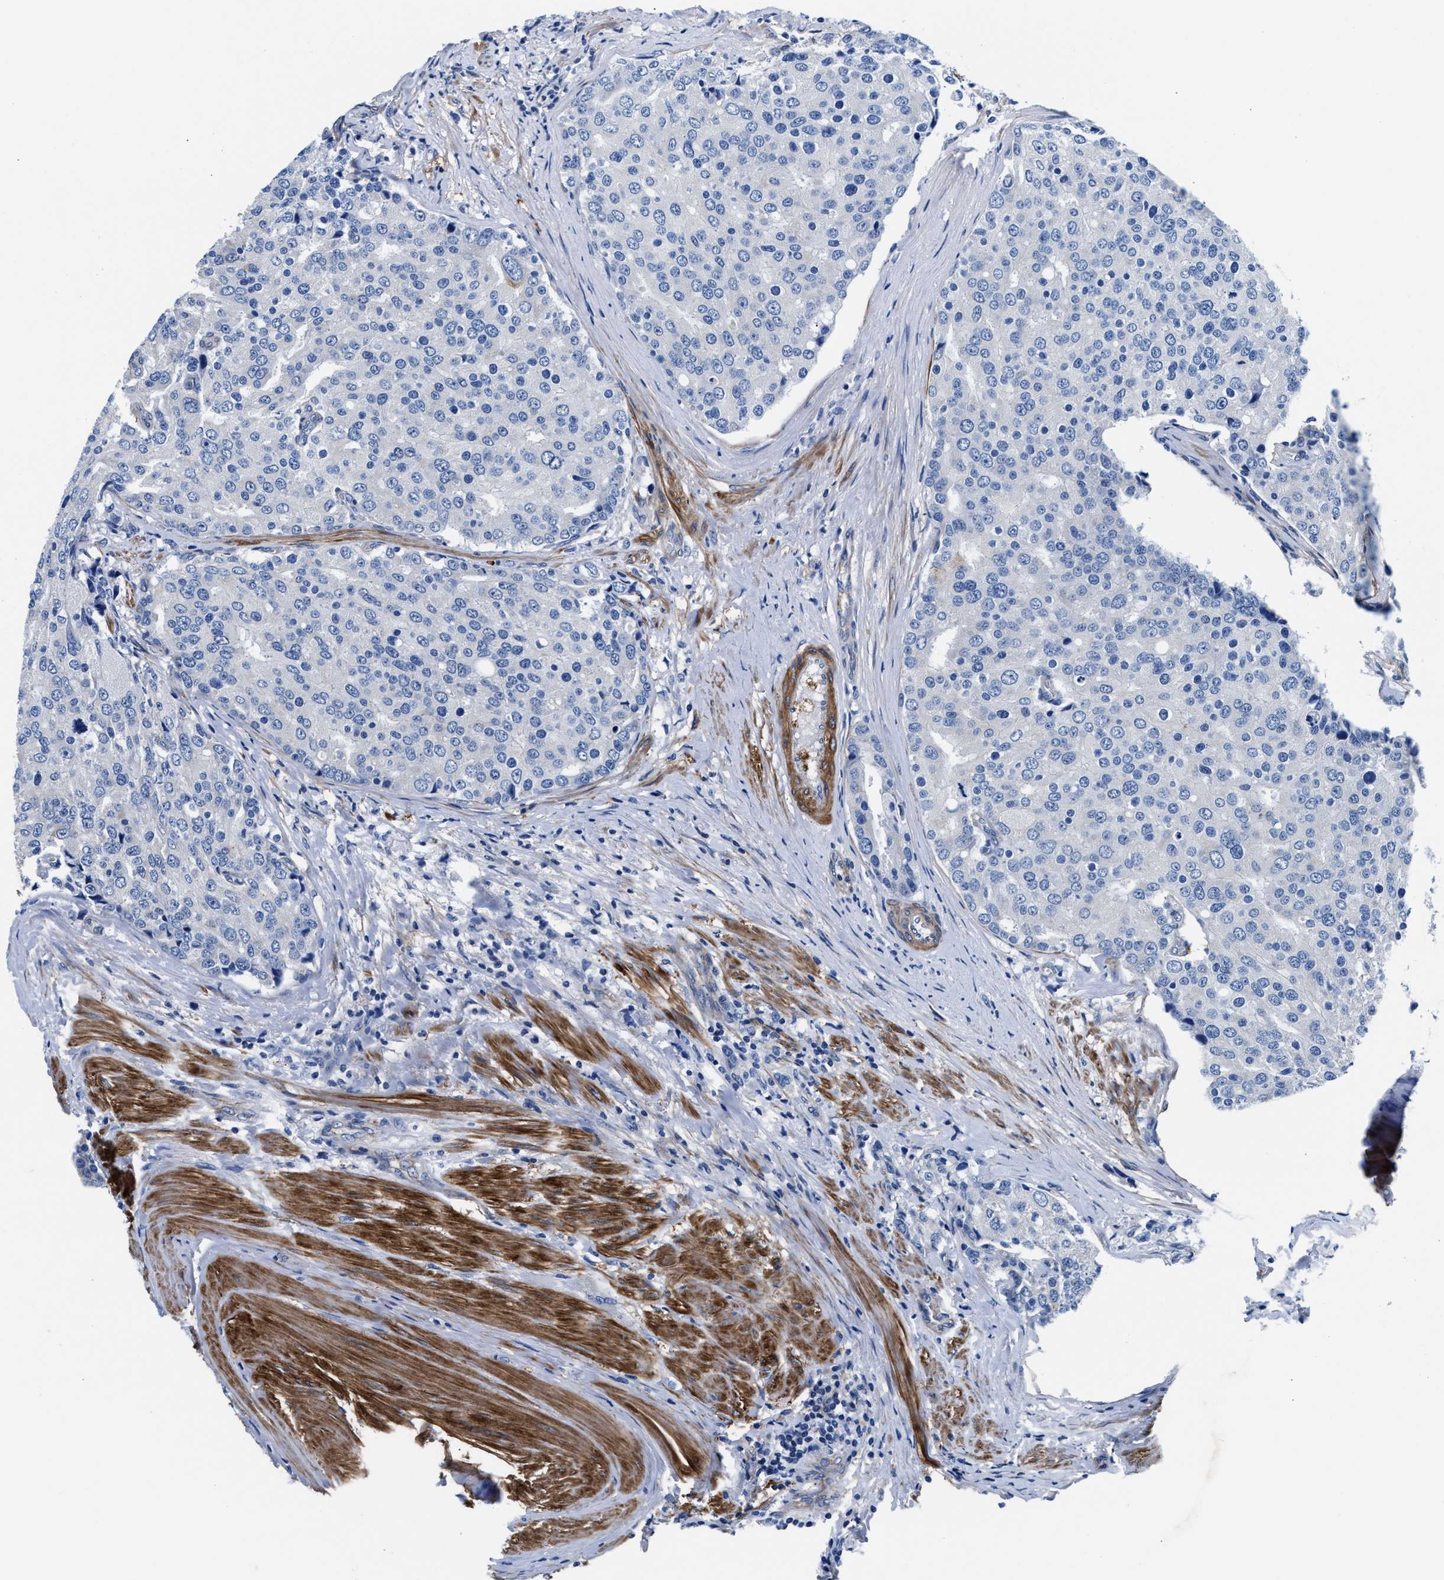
{"staining": {"intensity": "negative", "quantity": "none", "location": "none"}, "tissue": "prostate cancer", "cell_type": "Tumor cells", "image_type": "cancer", "snomed": [{"axis": "morphology", "description": "Adenocarcinoma, High grade"}, {"axis": "topography", "description": "Prostate"}], "caption": "High power microscopy photomicrograph of an immunohistochemistry histopathology image of high-grade adenocarcinoma (prostate), revealing no significant staining in tumor cells.", "gene": "PARG", "patient": {"sex": "male", "age": 50}}